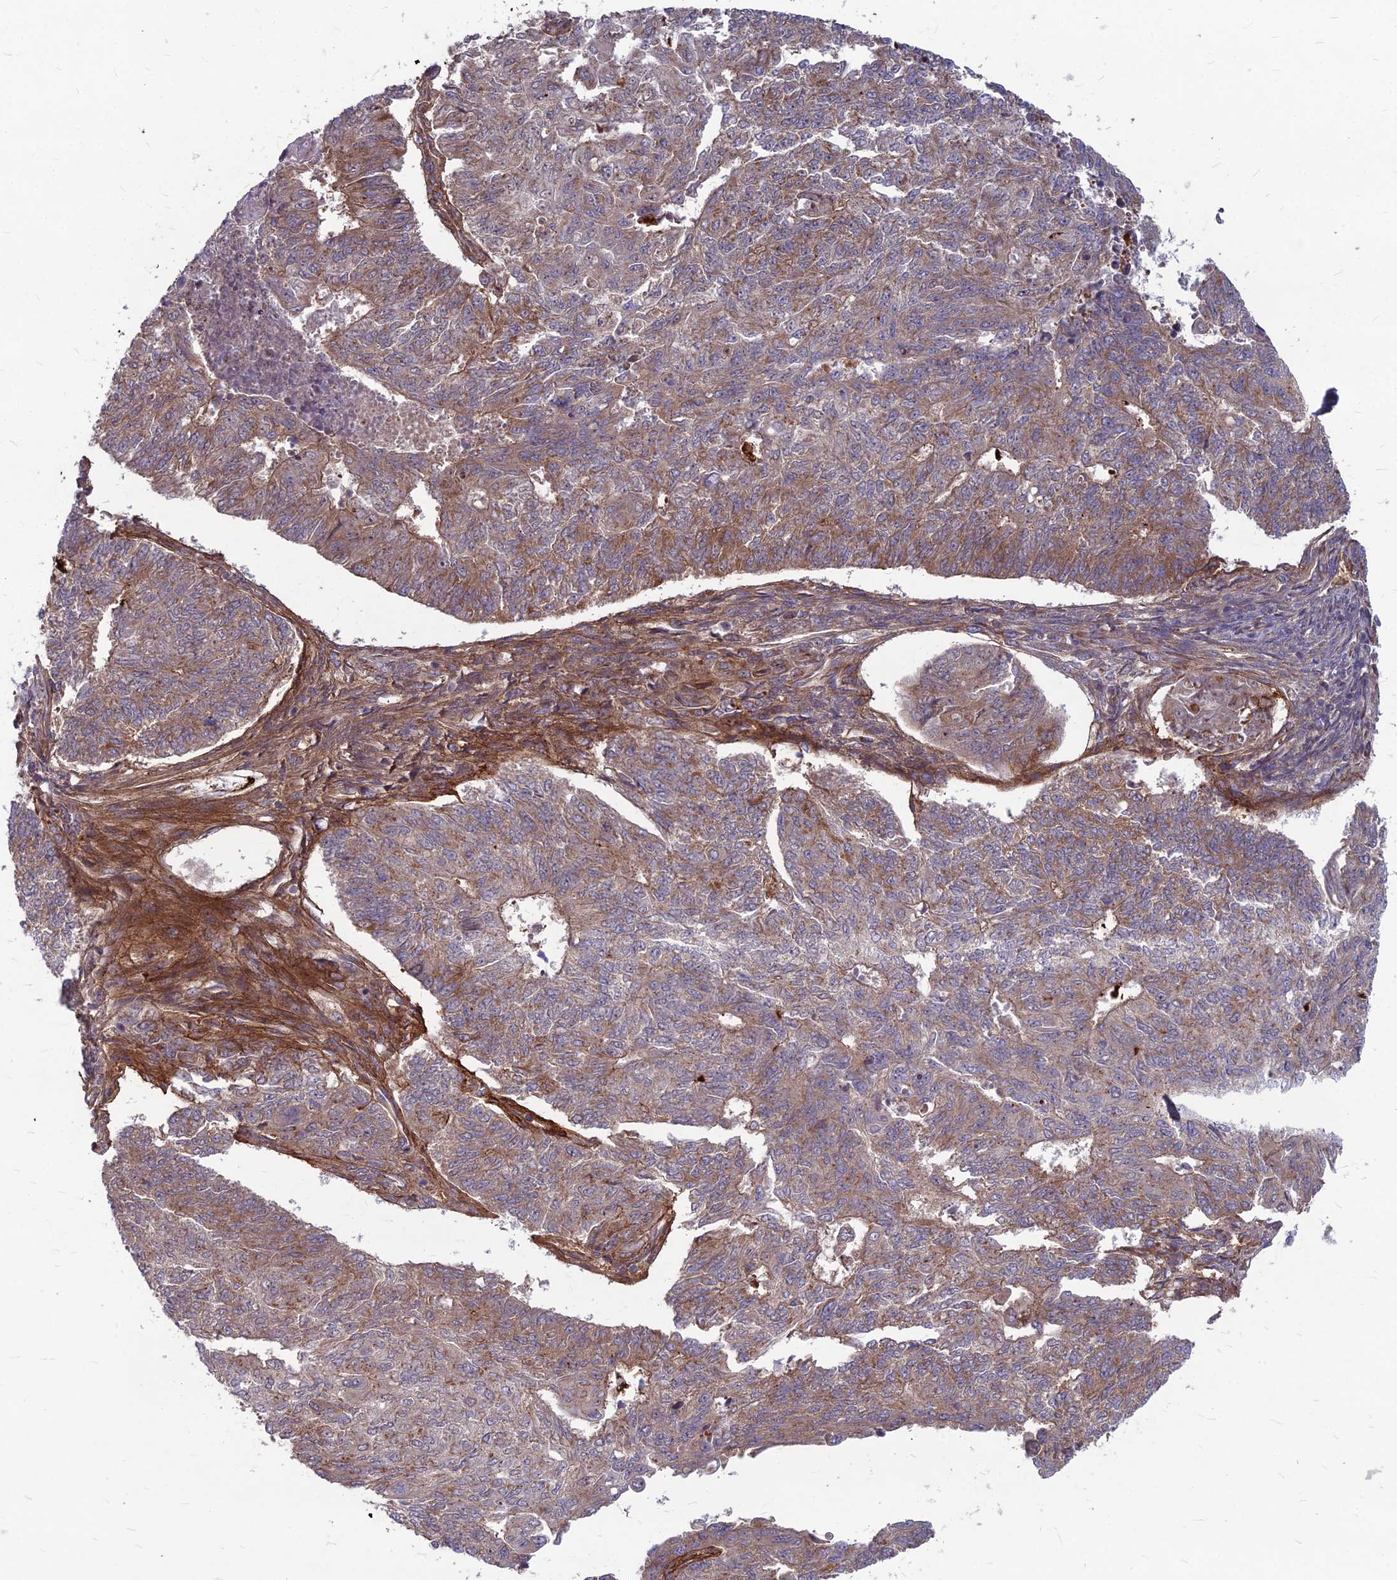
{"staining": {"intensity": "moderate", "quantity": "<25%", "location": "cytoplasmic/membranous"}, "tissue": "endometrial cancer", "cell_type": "Tumor cells", "image_type": "cancer", "snomed": [{"axis": "morphology", "description": "Adenocarcinoma, NOS"}, {"axis": "topography", "description": "Endometrium"}], "caption": "Endometrial cancer was stained to show a protein in brown. There is low levels of moderate cytoplasmic/membranous staining in about <25% of tumor cells. Immunohistochemistry stains the protein of interest in brown and the nuclei are stained blue.", "gene": "MFSD8", "patient": {"sex": "female", "age": 32}}